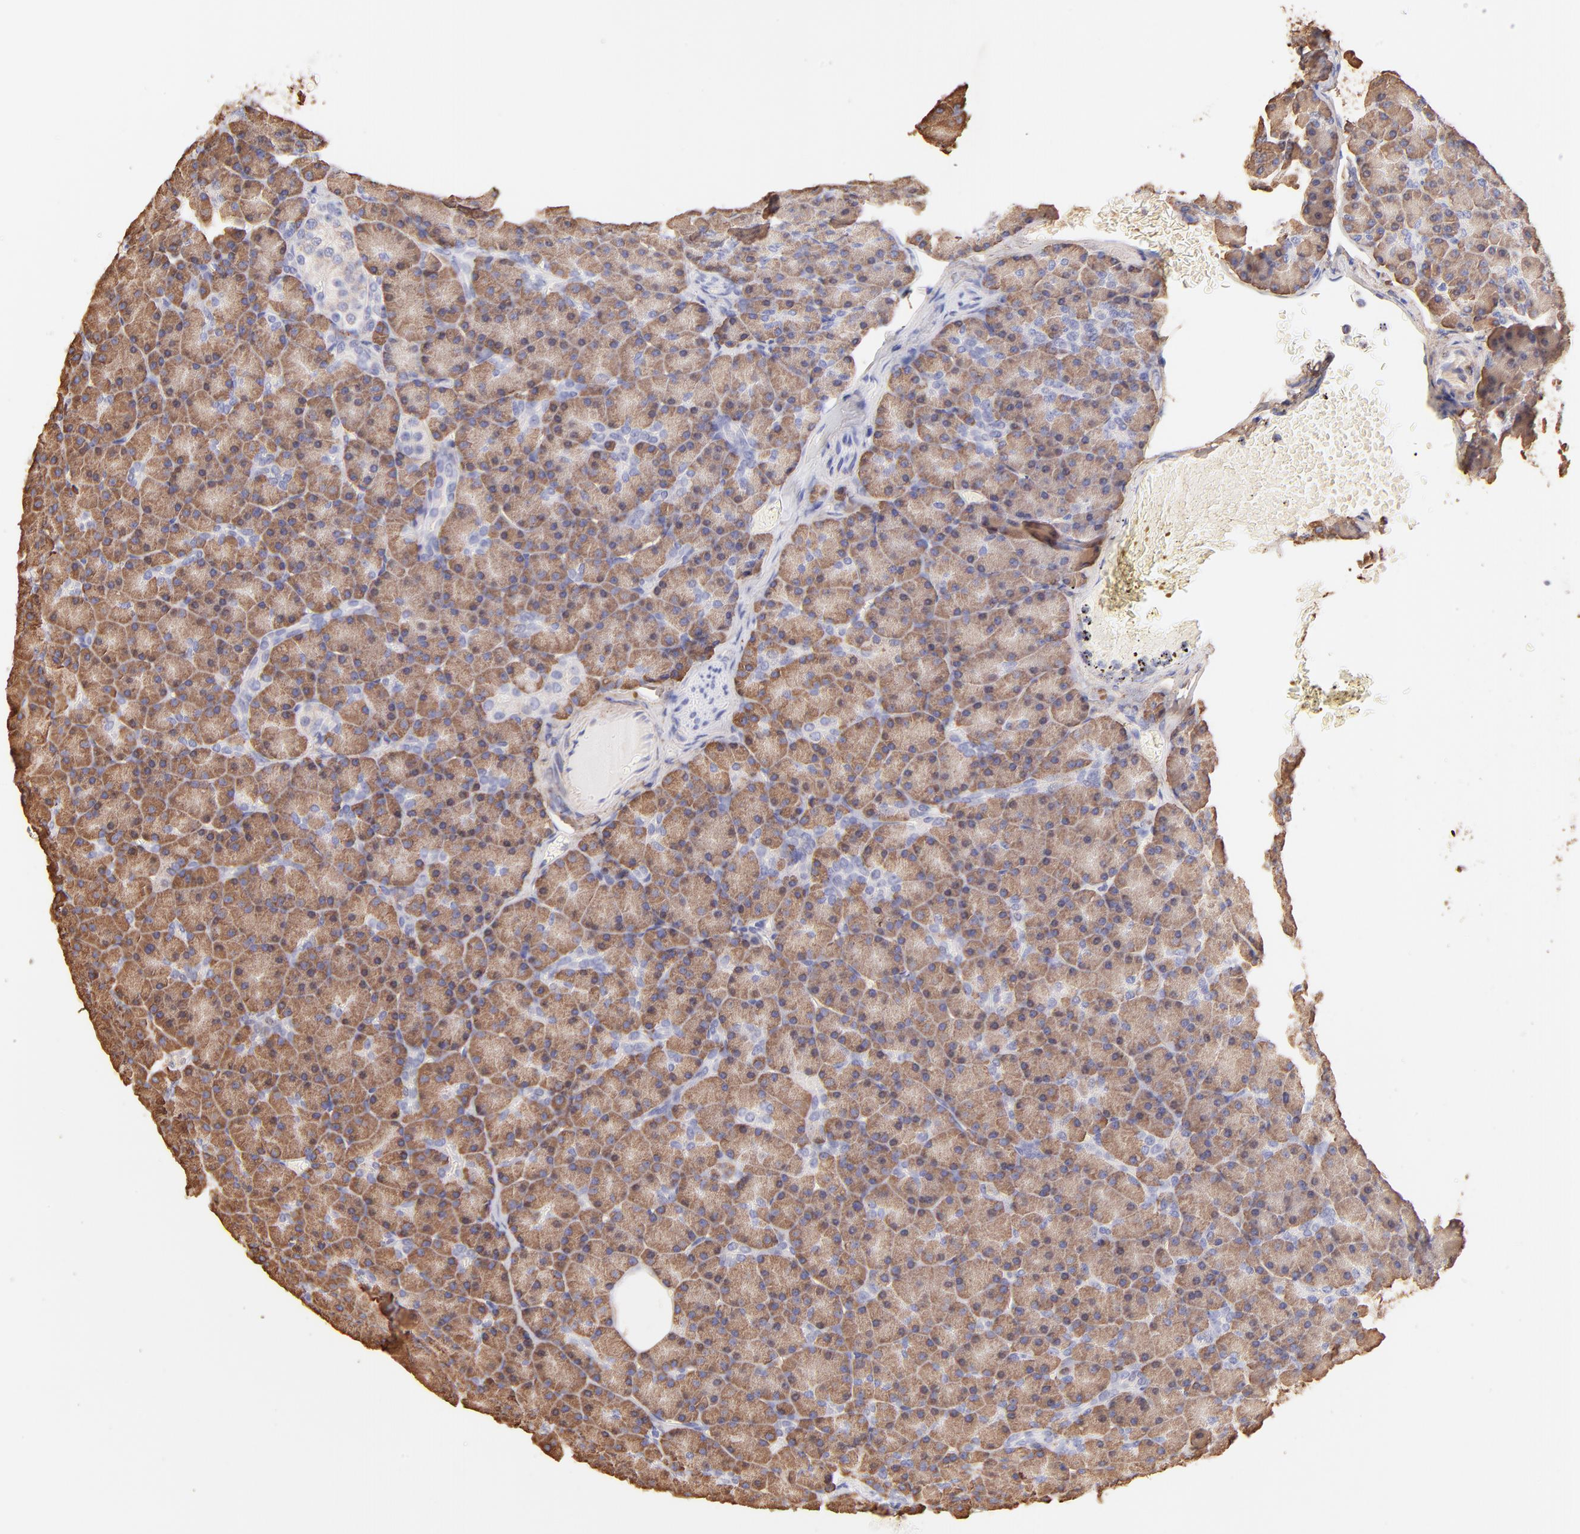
{"staining": {"intensity": "strong", "quantity": ">75%", "location": "cytoplasmic/membranous"}, "tissue": "pancreas", "cell_type": "Exocrine glandular cells", "image_type": "normal", "snomed": [{"axis": "morphology", "description": "Normal tissue, NOS"}, {"axis": "topography", "description": "Pancreas"}], "caption": "Protein analysis of benign pancreas shows strong cytoplasmic/membranous positivity in about >75% of exocrine glandular cells.", "gene": "BGN", "patient": {"sex": "female", "age": 43}}